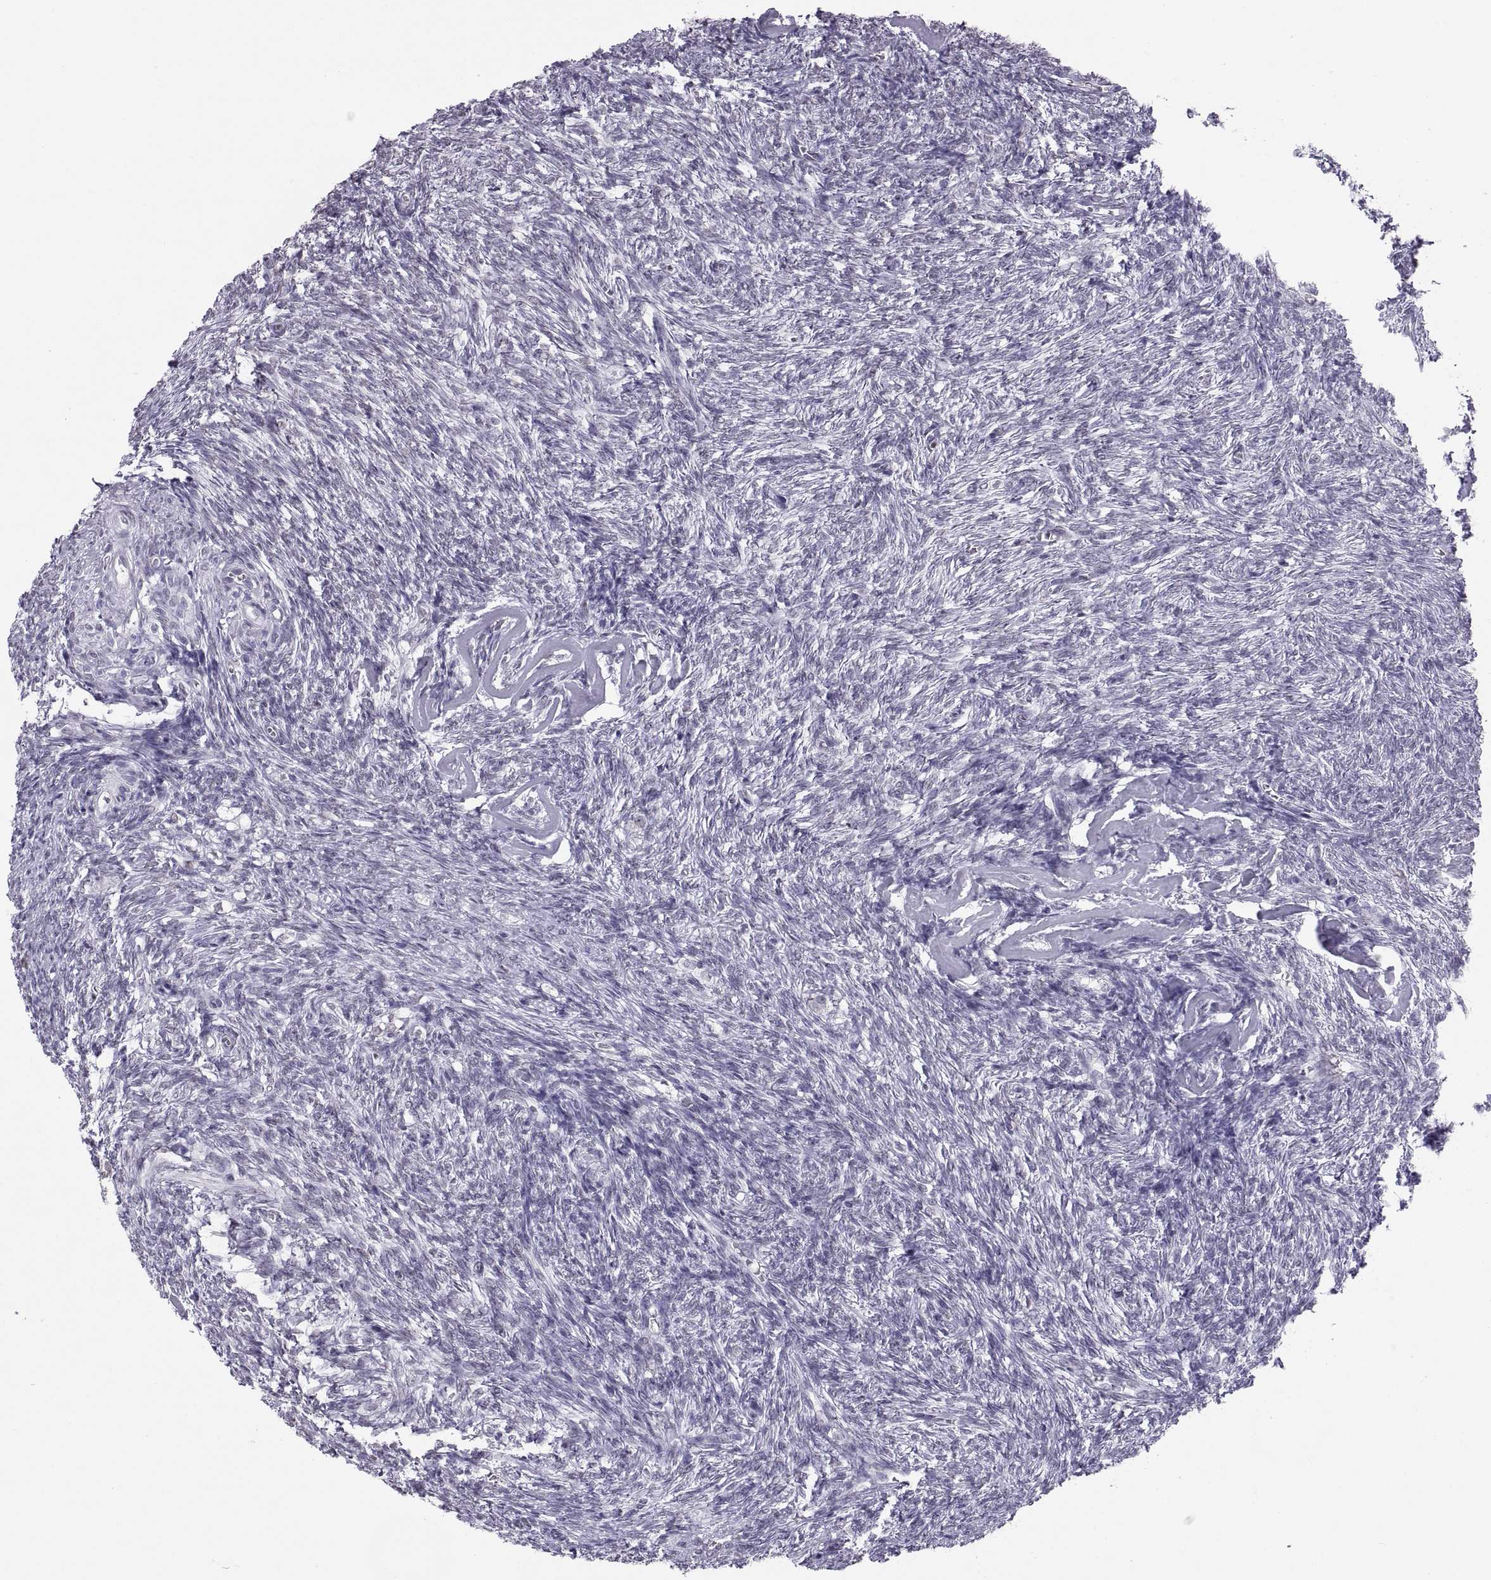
{"staining": {"intensity": "negative", "quantity": "none", "location": "none"}, "tissue": "ovary", "cell_type": "Follicle cells", "image_type": "normal", "snomed": [{"axis": "morphology", "description": "Normal tissue, NOS"}, {"axis": "topography", "description": "Ovary"}], "caption": "DAB immunohistochemical staining of unremarkable ovary demonstrates no significant positivity in follicle cells.", "gene": "CARTPT", "patient": {"sex": "female", "age": 43}}